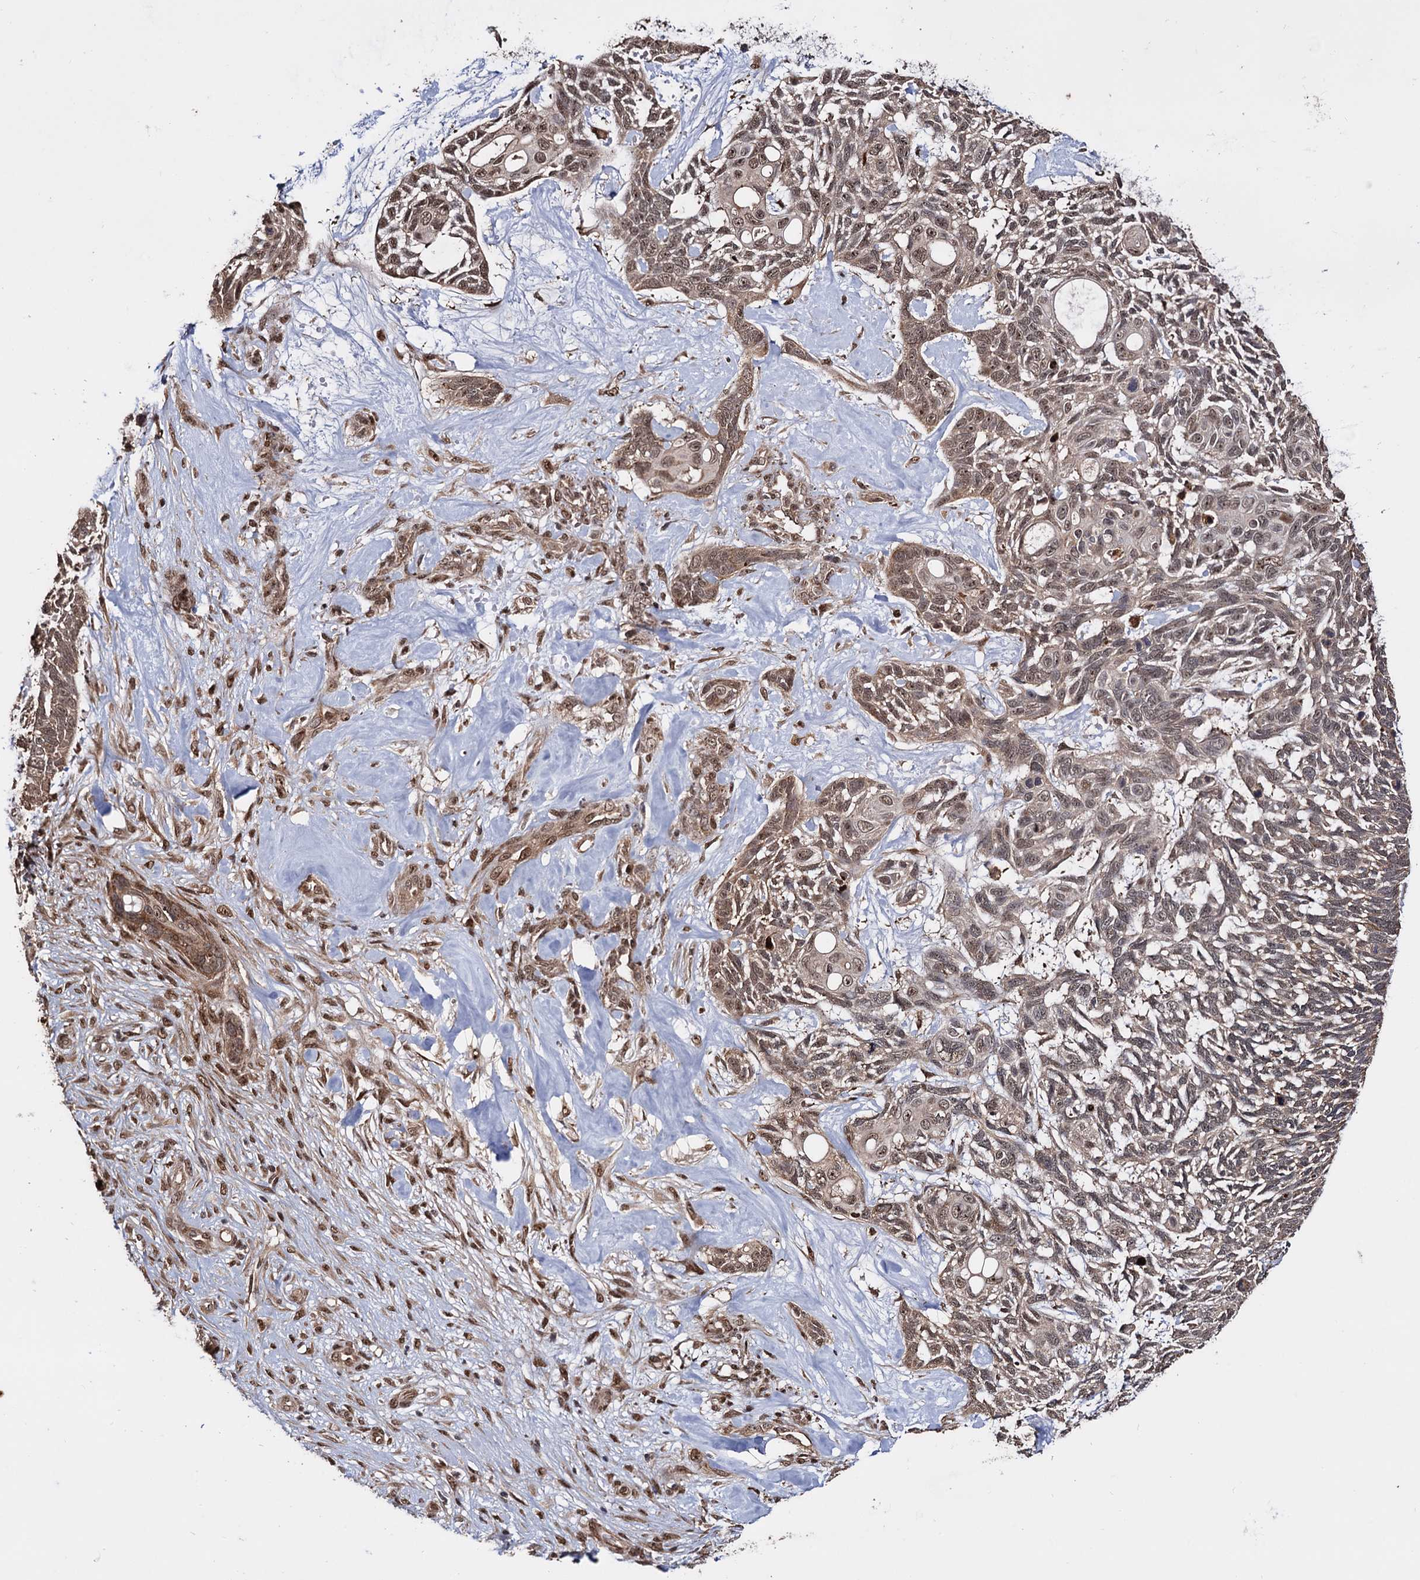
{"staining": {"intensity": "moderate", "quantity": ">75%", "location": "cytoplasmic/membranous,nuclear"}, "tissue": "skin cancer", "cell_type": "Tumor cells", "image_type": "cancer", "snomed": [{"axis": "morphology", "description": "Basal cell carcinoma"}, {"axis": "topography", "description": "Skin"}], "caption": "Human skin cancer stained with a protein marker displays moderate staining in tumor cells.", "gene": "PIGB", "patient": {"sex": "male", "age": 88}}